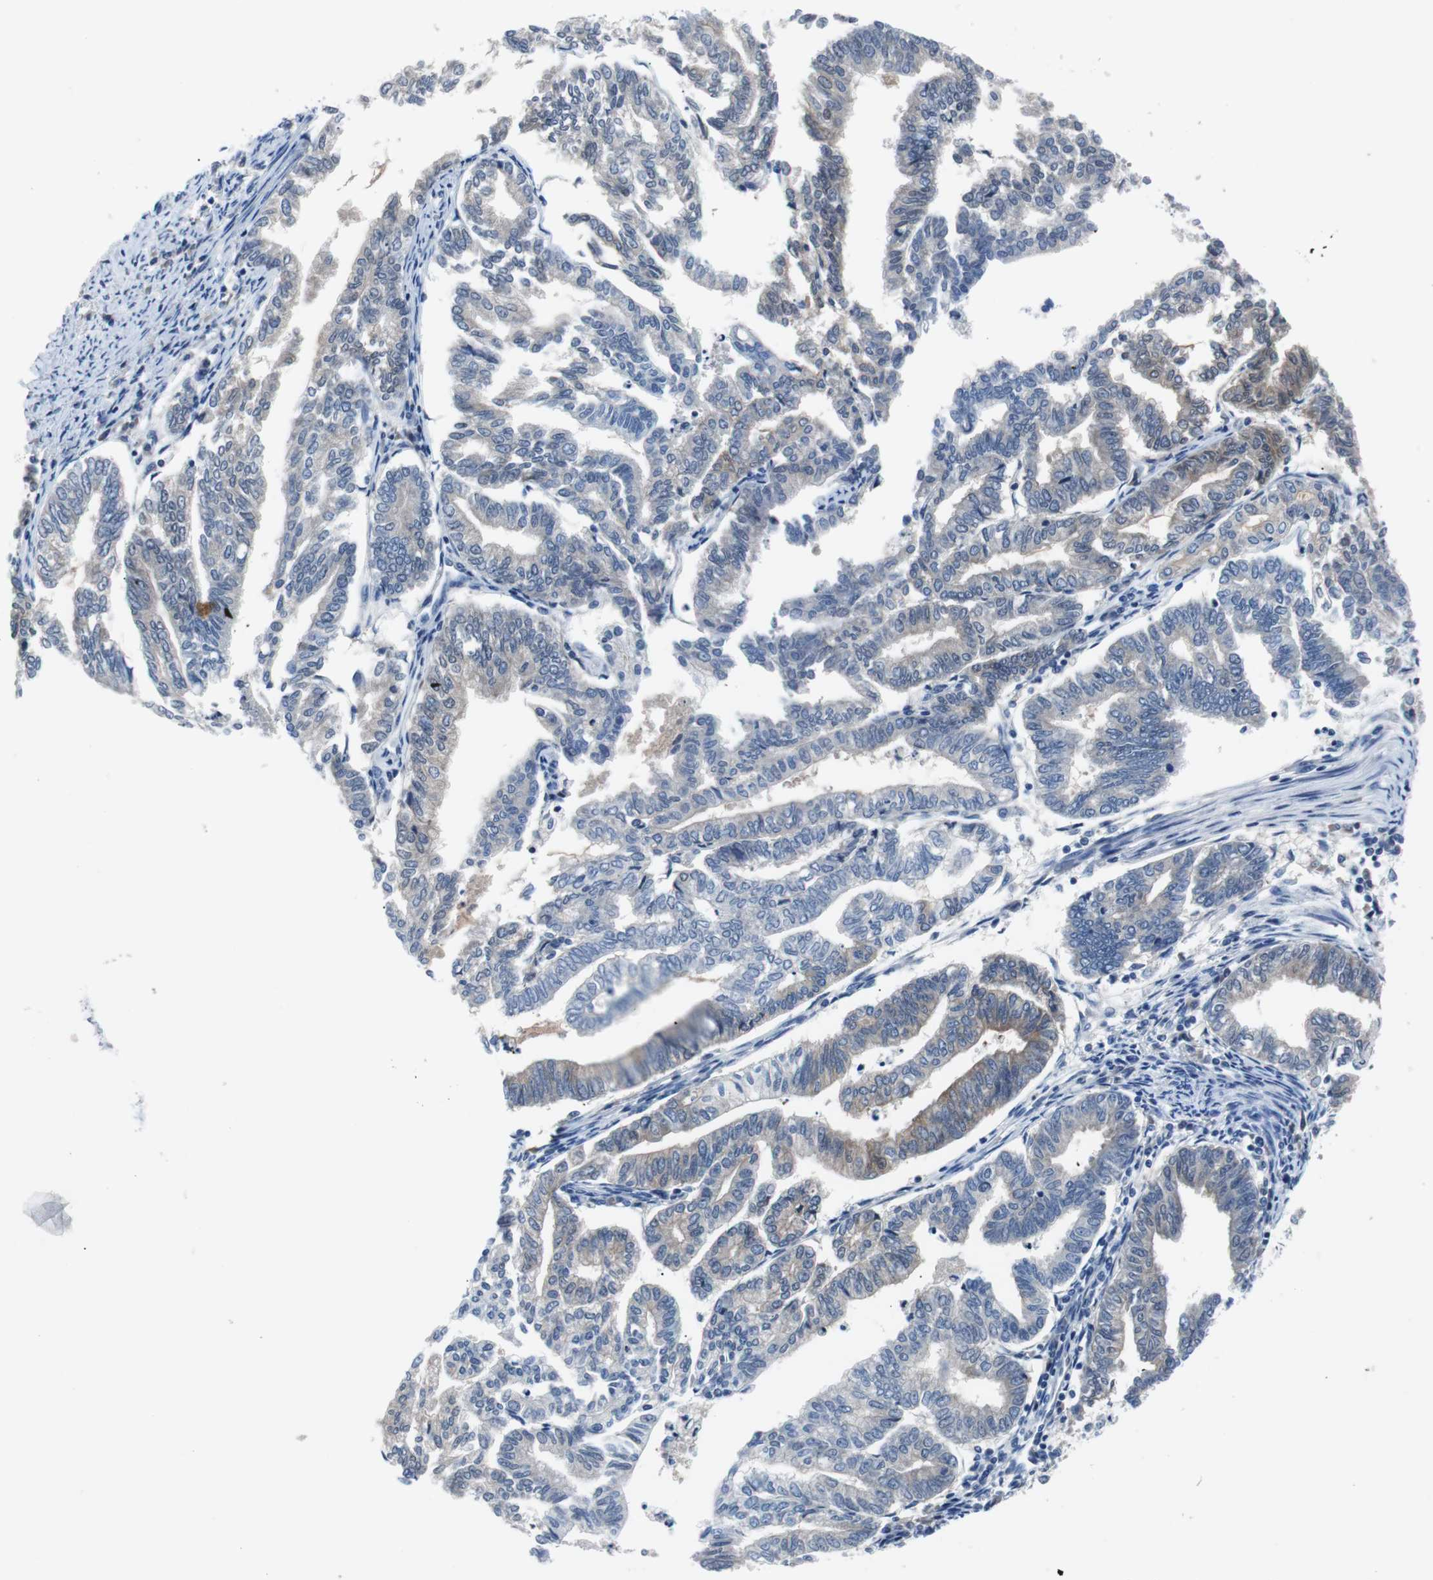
{"staining": {"intensity": "weak", "quantity": "<25%", "location": "cytoplasmic/membranous"}, "tissue": "endometrial cancer", "cell_type": "Tumor cells", "image_type": "cancer", "snomed": [{"axis": "morphology", "description": "Adenocarcinoma, NOS"}, {"axis": "topography", "description": "Endometrium"}], "caption": "This is an immunohistochemistry histopathology image of human adenocarcinoma (endometrial). There is no expression in tumor cells.", "gene": "EEF2K", "patient": {"sex": "female", "age": 79}}